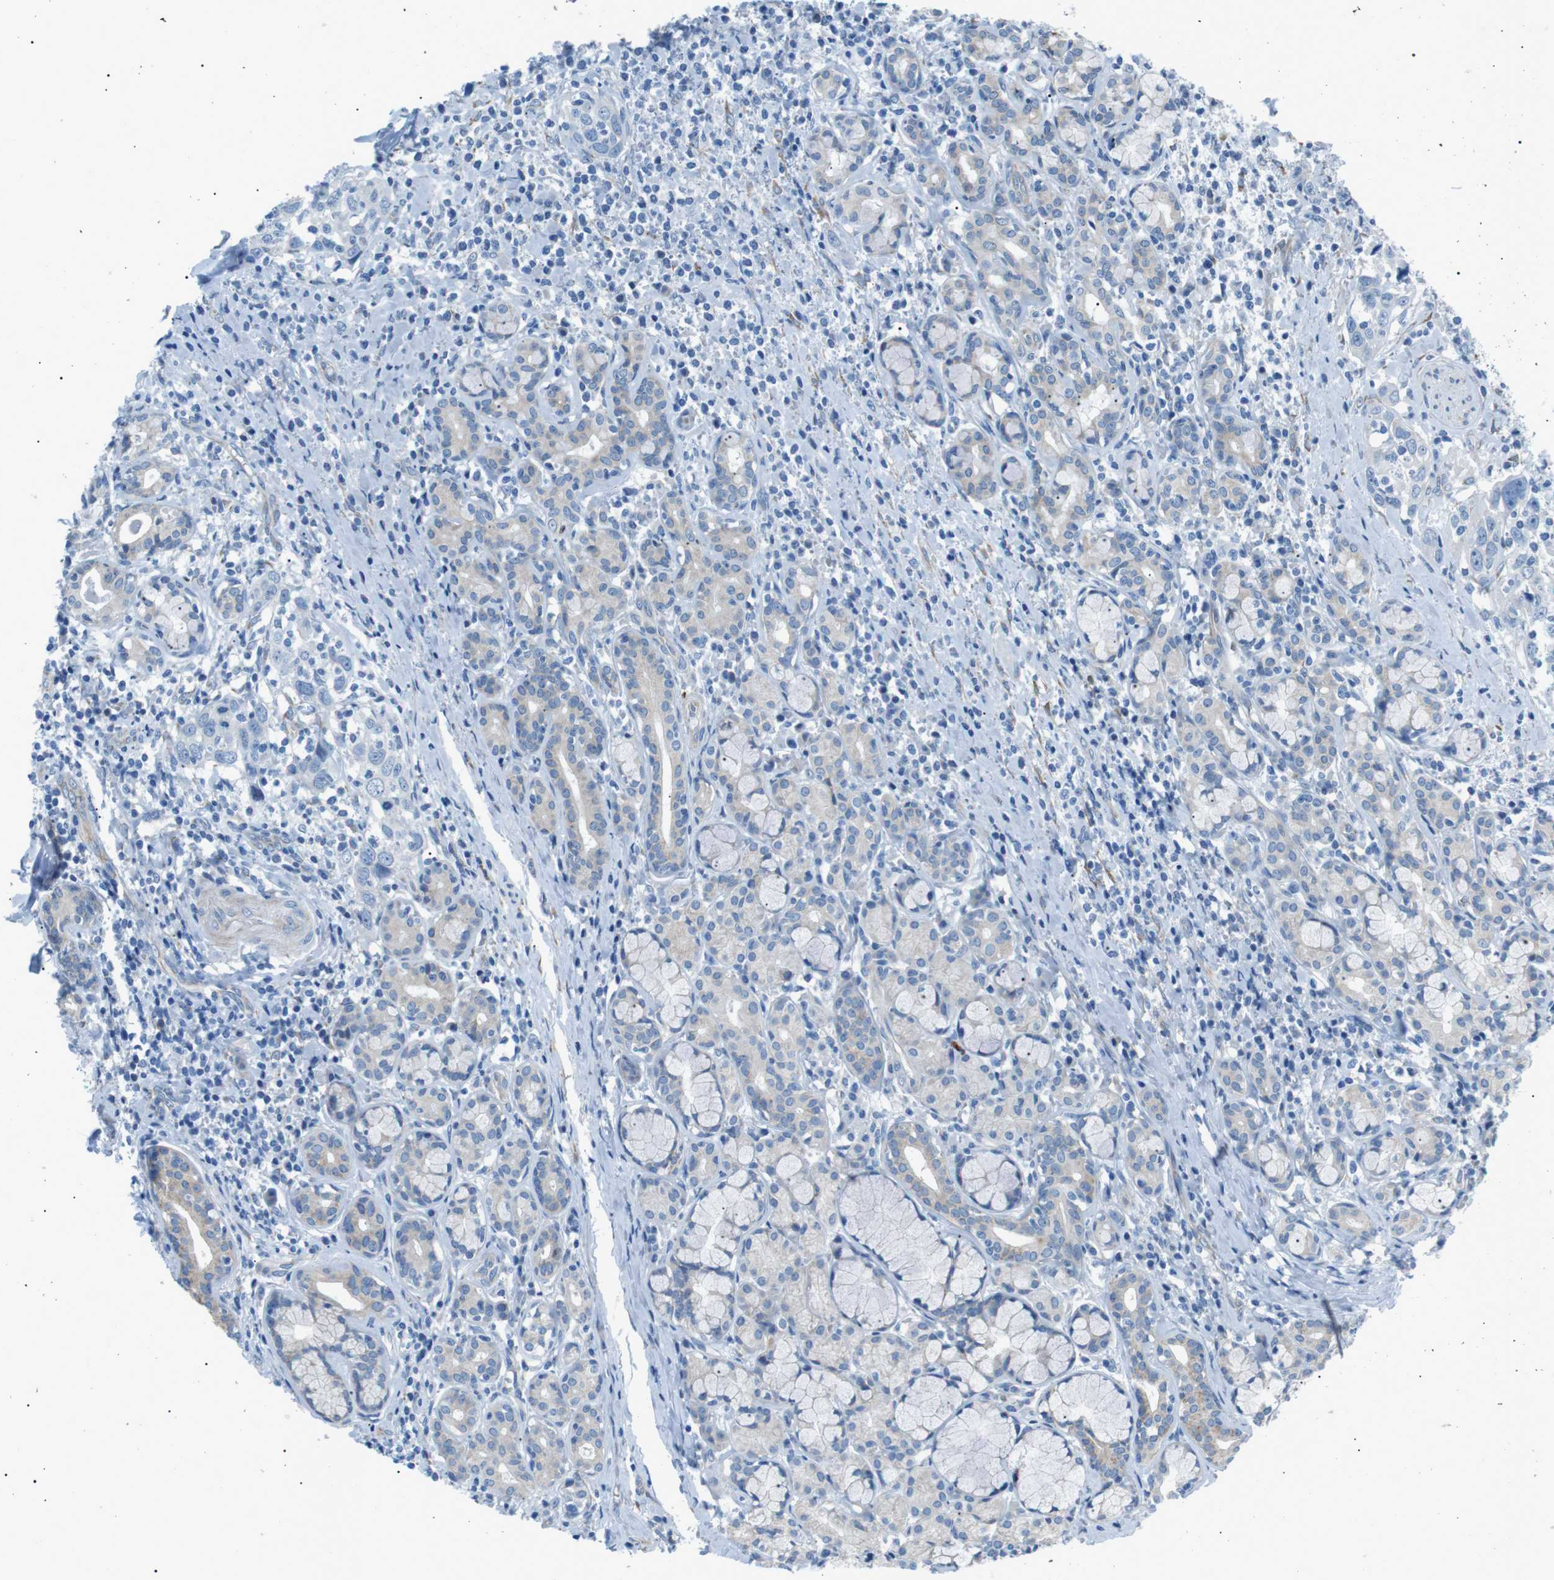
{"staining": {"intensity": "negative", "quantity": "none", "location": "none"}, "tissue": "head and neck cancer", "cell_type": "Tumor cells", "image_type": "cancer", "snomed": [{"axis": "morphology", "description": "Squamous cell carcinoma, NOS"}, {"axis": "topography", "description": "Oral tissue"}, {"axis": "topography", "description": "Head-Neck"}], "caption": "Human head and neck cancer stained for a protein using immunohistochemistry demonstrates no staining in tumor cells.", "gene": "MTARC2", "patient": {"sex": "female", "age": 50}}